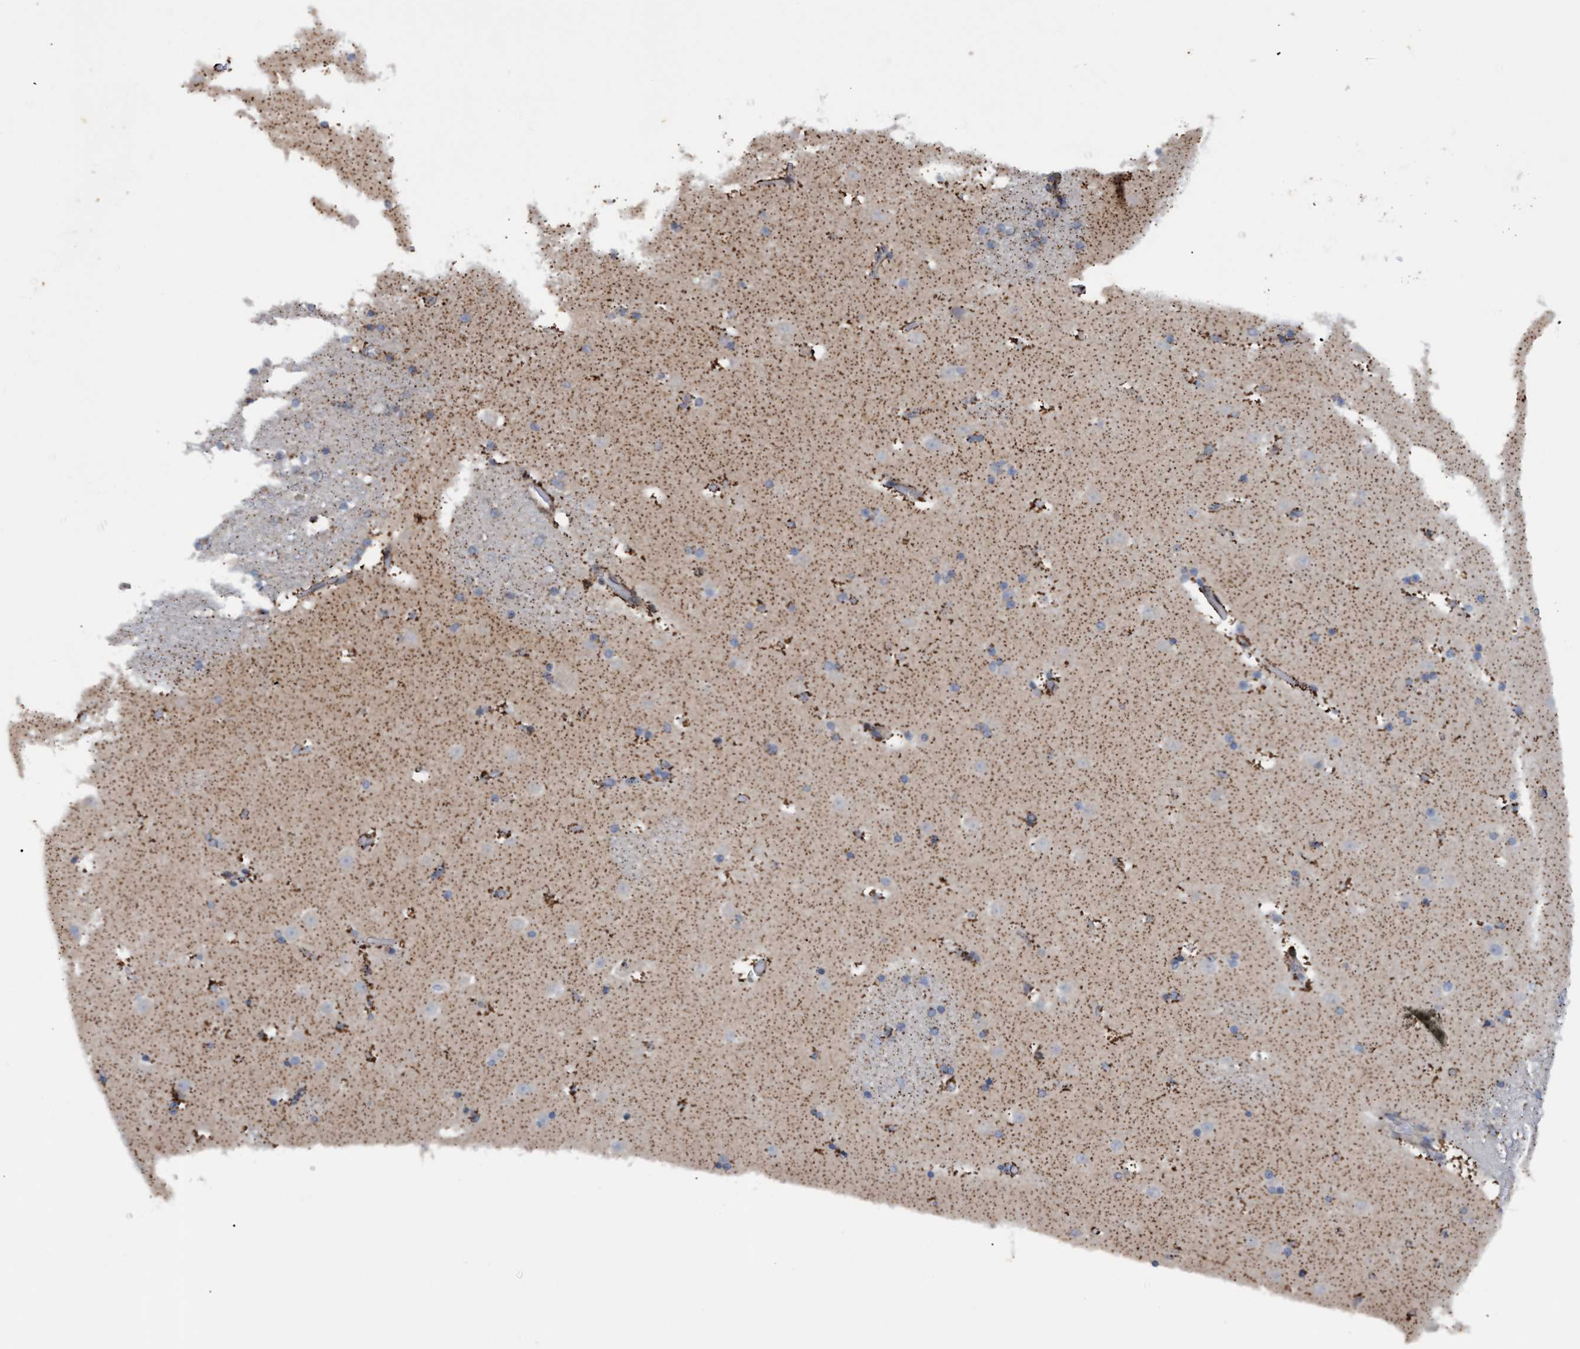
{"staining": {"intensity": "moderate", "quantity": "25%-75%", "location": "cytoplasmic/membranous"}, "tissue": "caudate", "cell_type": "Glial cells", "image_type": "normal", "snomed": [{"axis": "morphology", "description": "Normal tissue, NOS"}, {"axis": "topography", "description": "Lateral ventricle wall"}], "caption": "IHC staining of normal caudate, which exhibits medium levels of moderate cytoplasmic/membranous positivity in approximately 25%-75% of glial cells indicating moderate cytoplasmic/membranous protein staining. The staining was performed using DAB (brown) for protein detection and nuclei were counterstained in hematoxylin (blue).", "gene": "MGLL", "patient": {"sex": "male", "age": 45}}